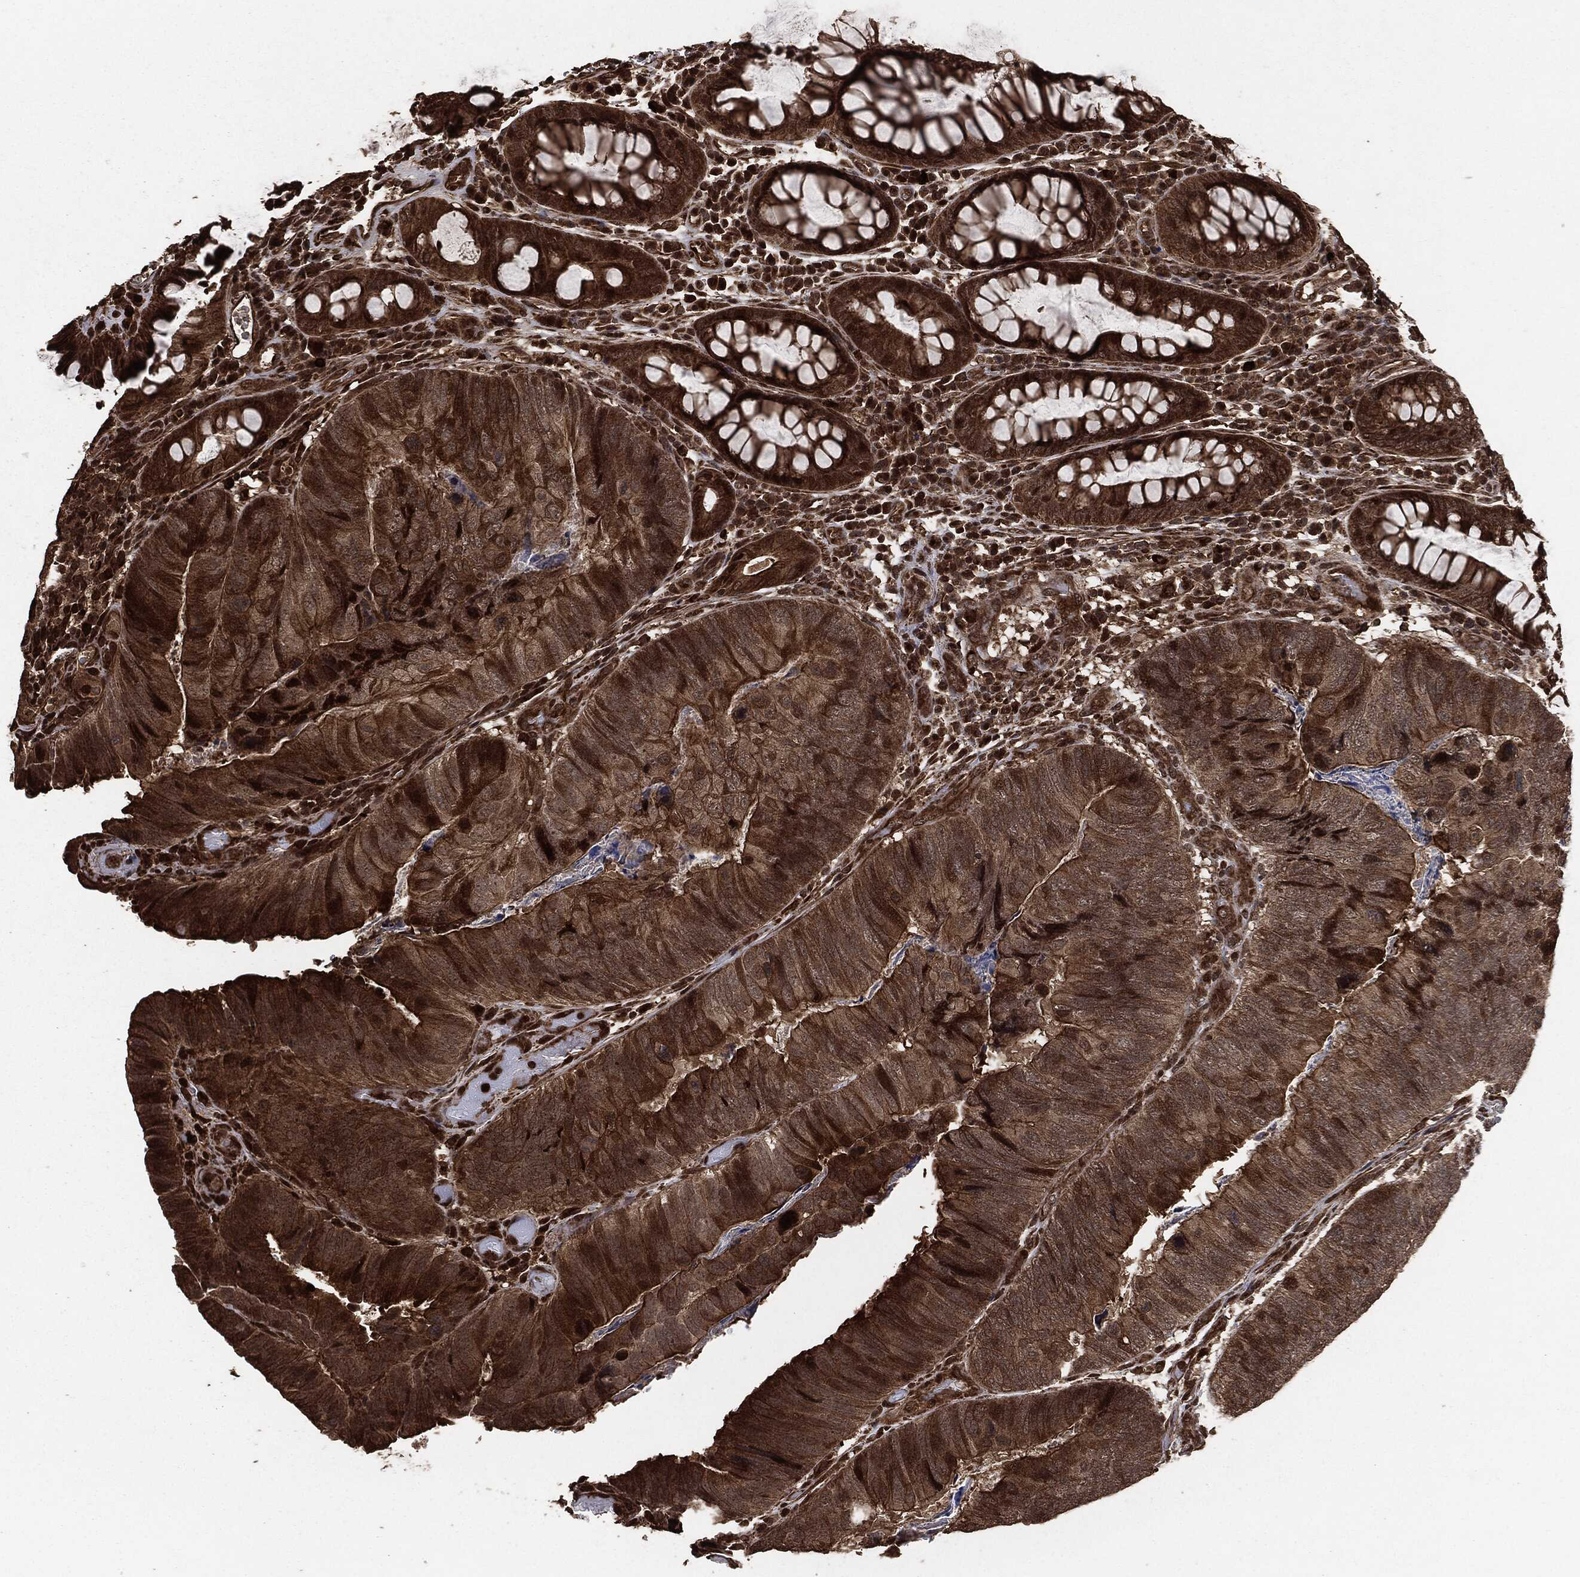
{"staining": {"intensity": "strong", "quantity": "<25%", "location": "cytoplasmic/membranous,nuclear"}, "tissue": "colorectal cancer", "cell_type": "Tumor cells", "image_type": "cancer", "snomed": [{"axis": "morphology", "description": "Adenocarcinoma, NOS"}, {"axis": "topography", "description": "Colon"}], "caption": "Tumor cells demonstrate medium levels of strong cytoplasmic/membranous and nuclear staining in approximately <25% of cells in colorectal cancer.", "gene": "EGFR", "patient": {"sex": "female", "age": 67}}